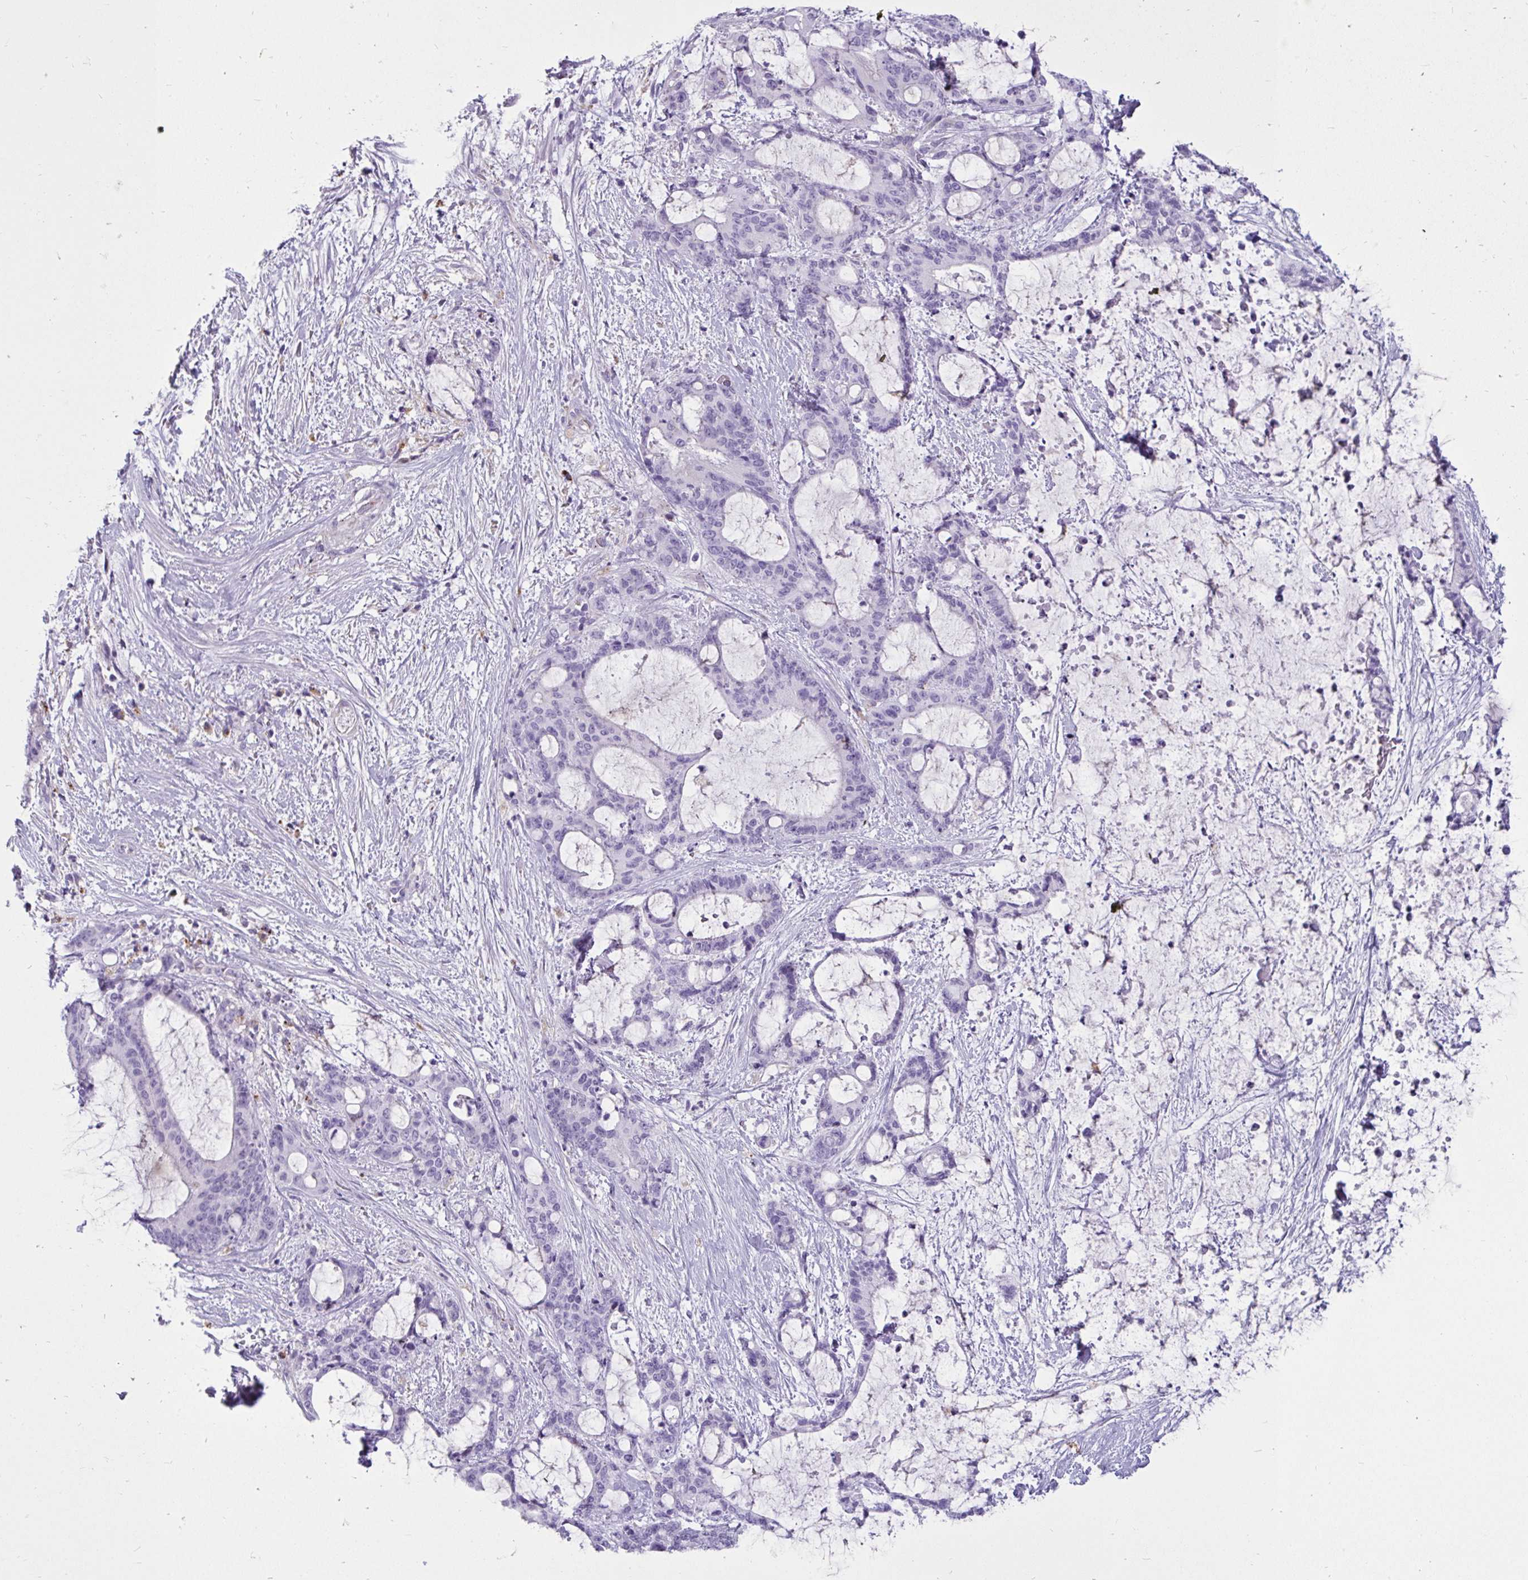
{"staining": {"intensity": "negative", "quantity": "none", "location": "none"}, "tissue": "liver cancer", "cell_type": "Tumor cells", "image_type": "cancer", "snomed": [{"axis": "morphology", "description": "Normal tissue, NOS"}, {"axis": "morphology", "description": "Cholangiocarcinoma"}, {"axis": "topography", "description": "Liver"}, {"axis": "topography", "description": "Peripheral nerve tissue"}], "caption": "High magnification brightfield microscopy of liver cancer (cholangiocarcinoma) stained with DAB (3,3'-diaminobenzidine) (brown) and counterstained with hematoxylin (blue): tumor cells show no significant positivity. (DAB (3,3'-diaminobenzidine) IHC, high magnification).", "gene": "CTSZ", "patient": {"sex": "female", "age": 73}}